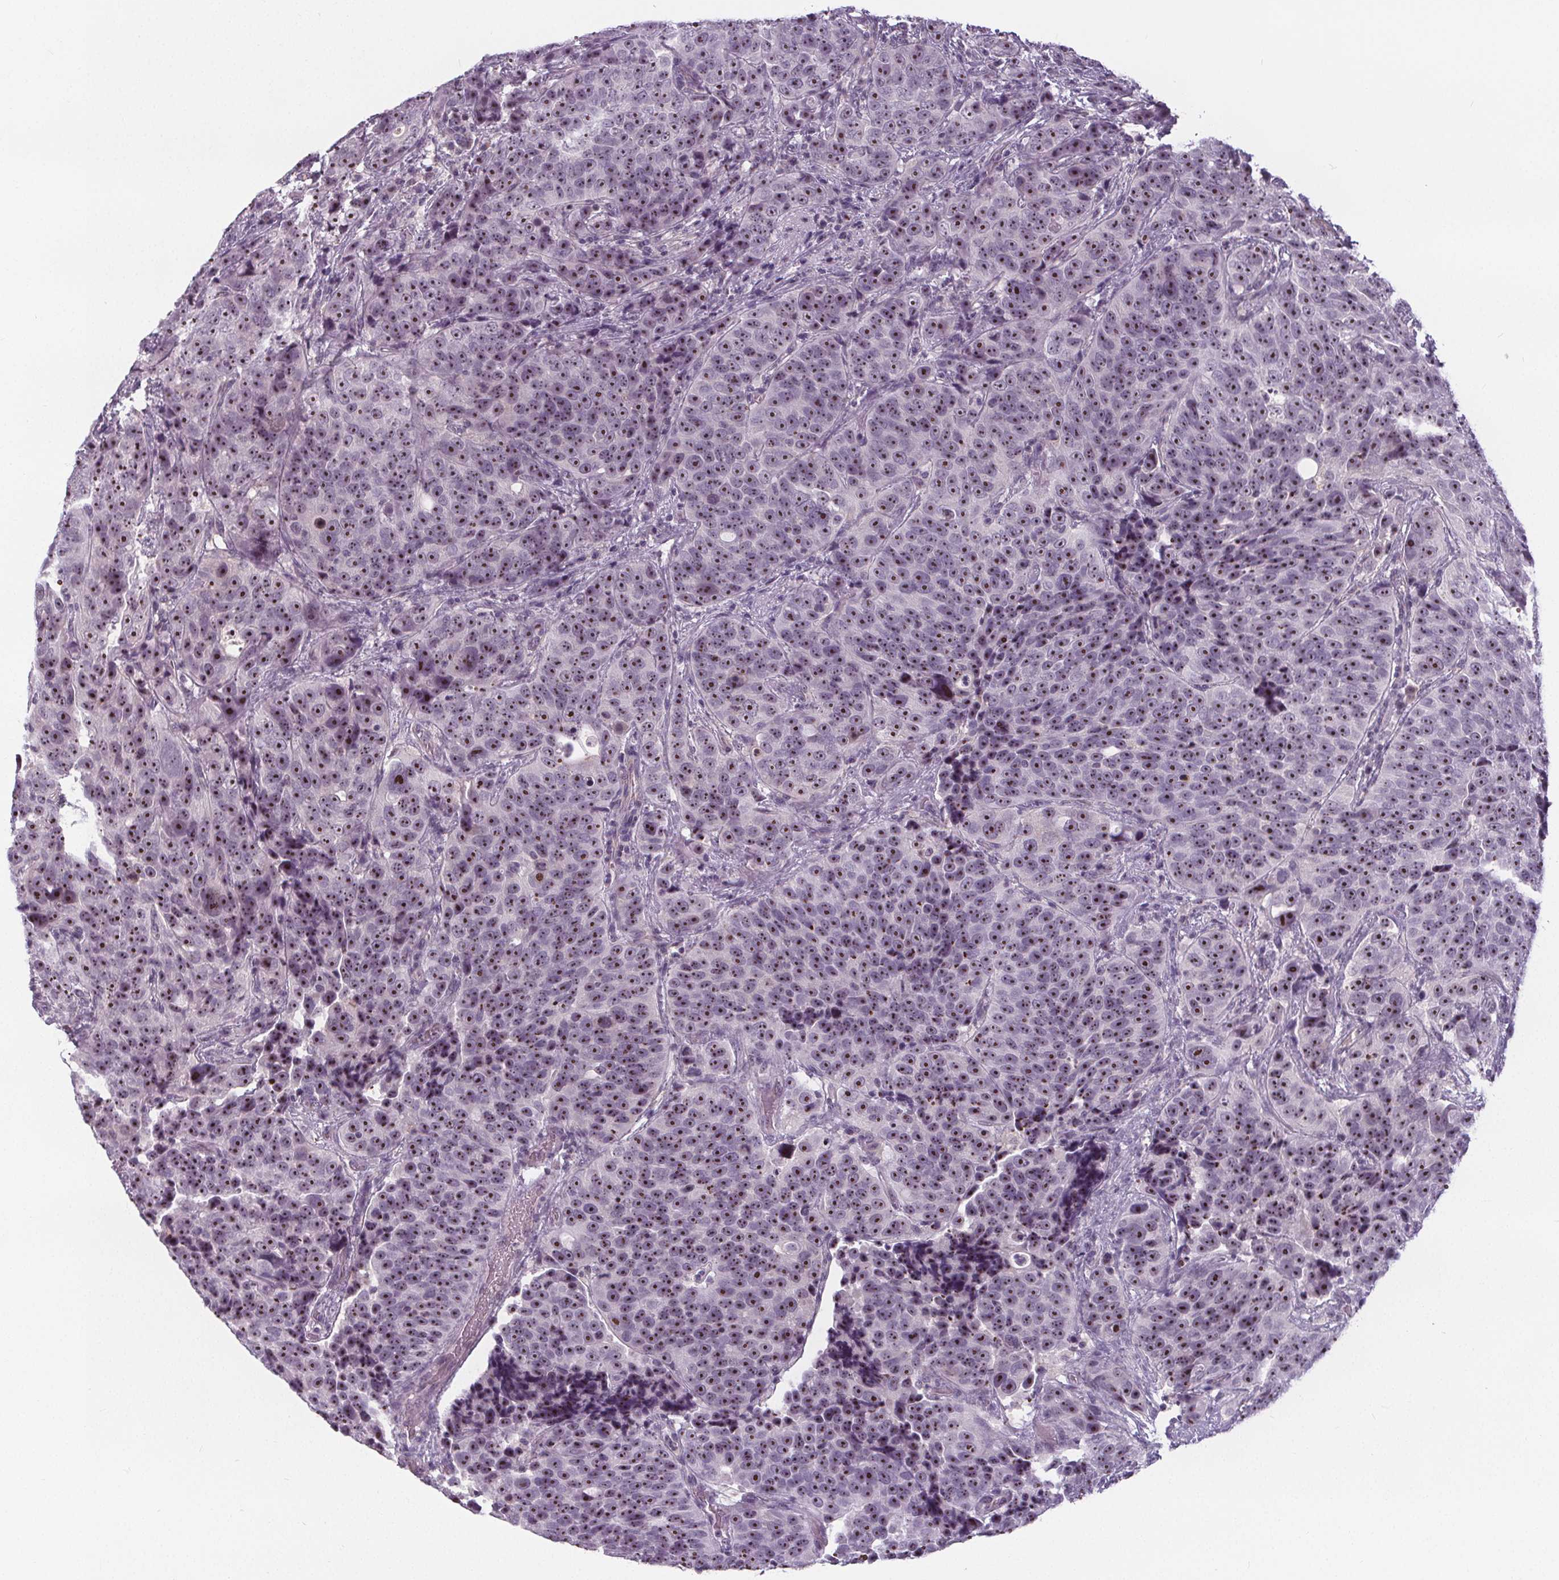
{"staining": {"intensity": "strong", "quantity": ">75%", "location": "nuclear"}, "tissue": "urothelial cancer", "cell_type": "Tumor cells", "image_type": "cancer", "snomed": [{"axis": "morphology", "description": "Urothelial carcinoma, NOS"}, {"axis": "topography", "description": "Urinary bladder"}], "caption": "IHC (DAB (3,3'-diaminobenzidine)) staining of human urothelial cancer reveals strong nuclear protein staining in about >75% of tumor cells.", "gene": "NOLC1", "patient": {"sex": "male", "age": 52}}